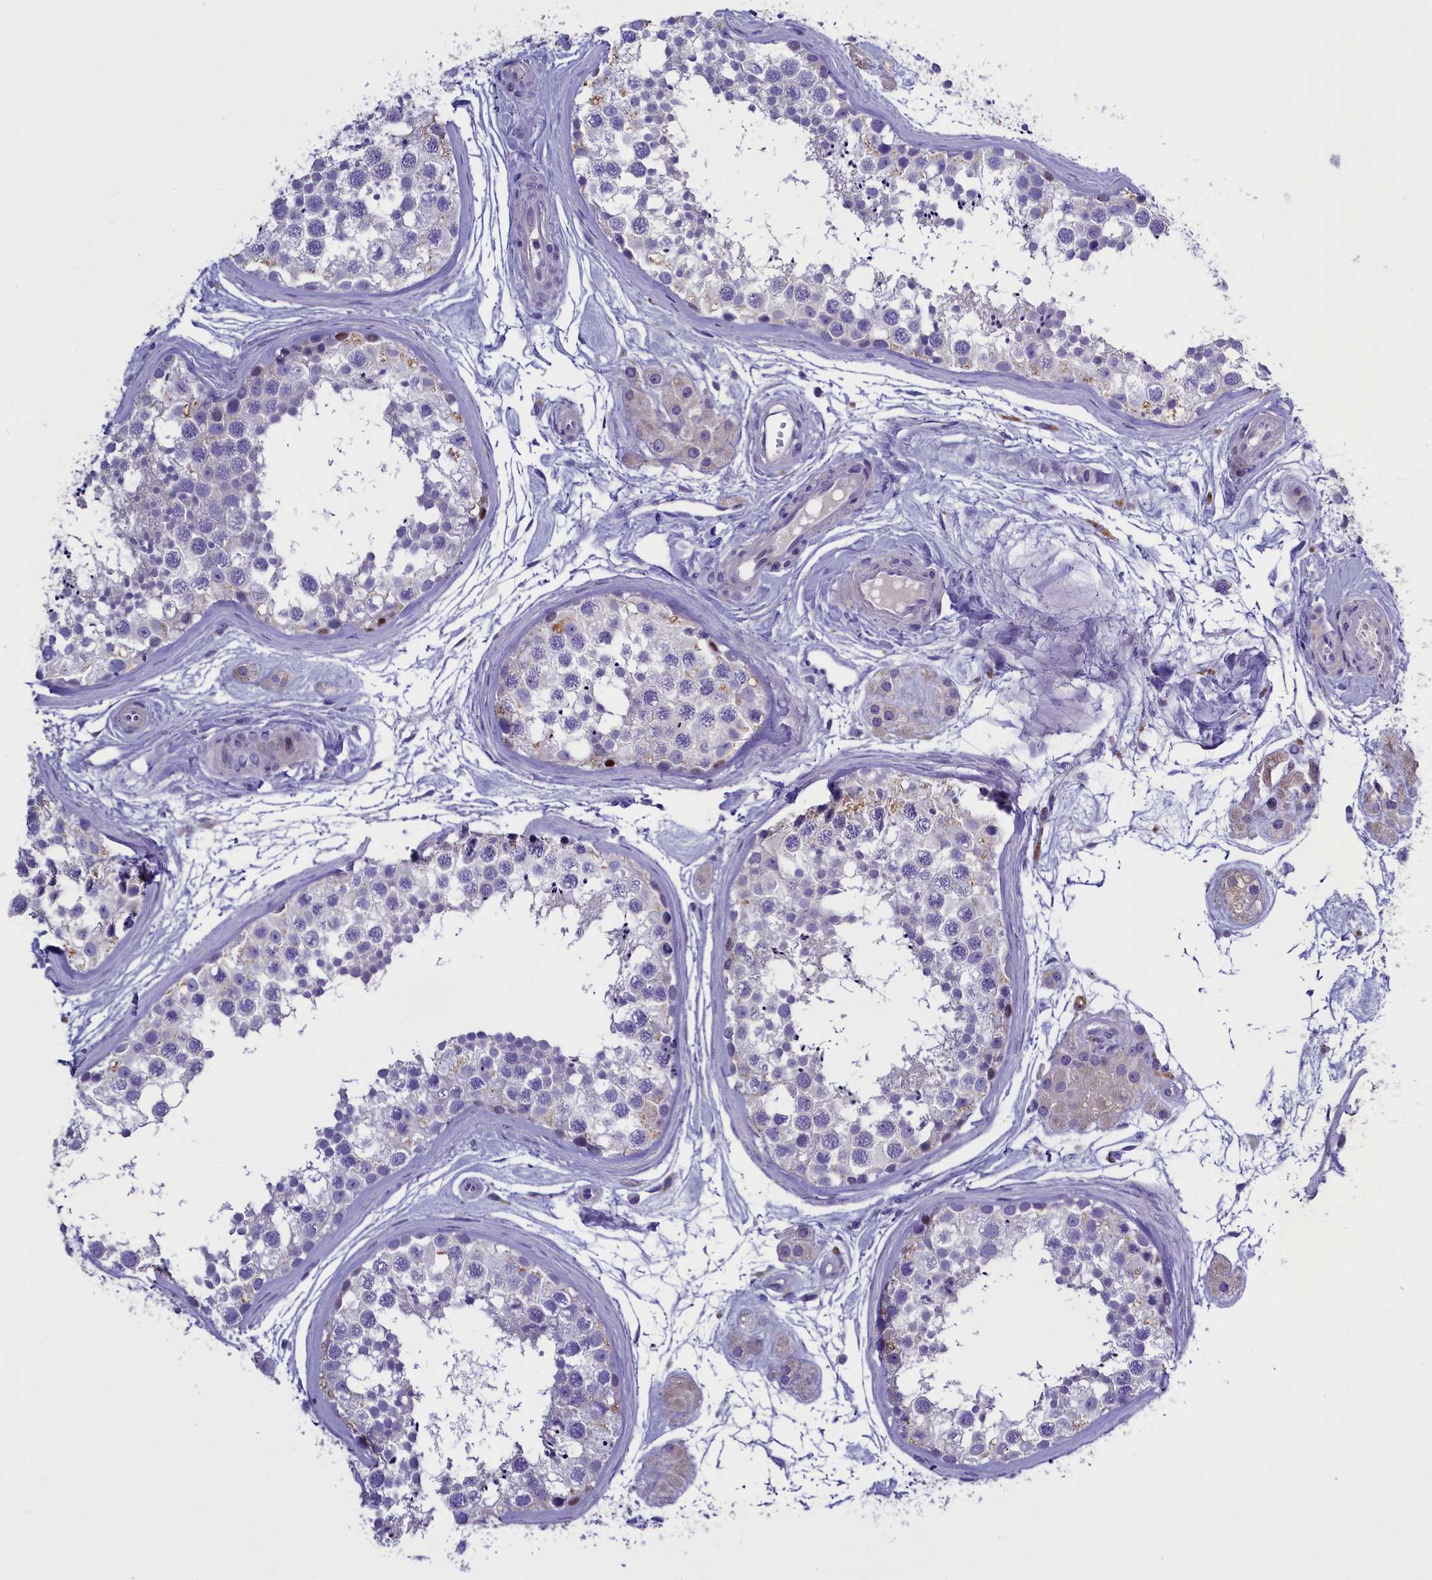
{"staining": {"intensity": "negative", "quantity": "none", "location": "none"}, "tissue": "testis", "cell_type": "Cells in seminiferous ducts", "image_type": "normal", "snomed": [{"axis": "morphology", "description": "Normal tissue, NOS"}, {"axis": "topography", "description": "Testis"}], "caption": "A micrograph of testis stained for a protein shows no brown staining in cells in seminiferous ducts.", "gene": "RTTN", "patient": {"sex": "male", "age": 56}}